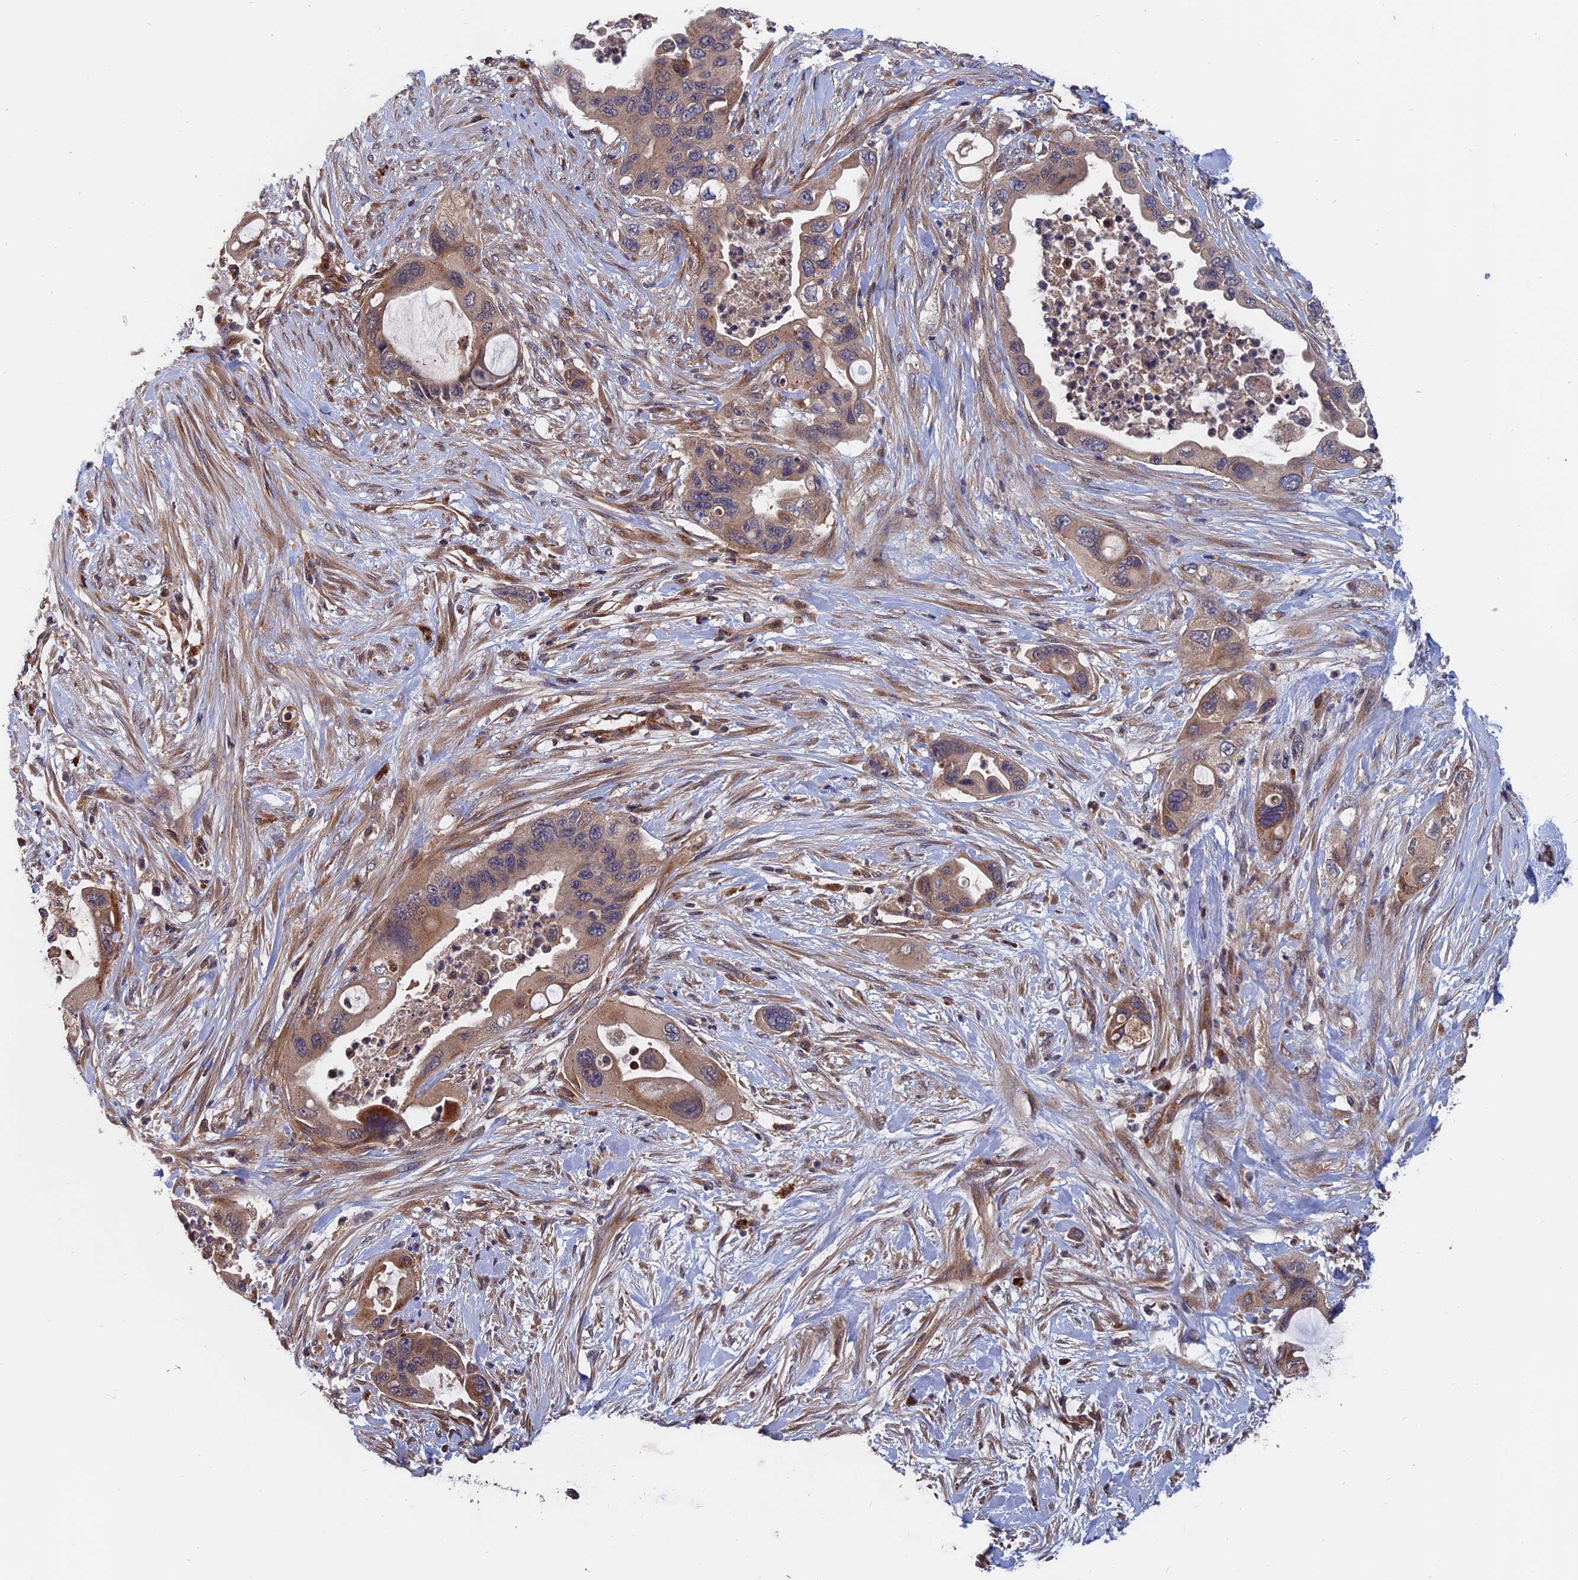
{"staining": {"intensity": "moderate", "quantity": ">75%", "location": "cytoplasmic/membranous"}, "tissue": "pancreatic cancer", "cell_type": "Tumor cells", "image_type": "cancer", "snomed": [{"axis": "morphology", "description": "Adenocarcinoma, NOS"}, {"axis": "topography", "description": "Pancreas"}], "caption": "Immunohistochemical staining of human pancreatic cancer (adenocarcinoma) shows moderate cytoplasmic/membranous protein staining in about >75% of tumor cells.", "gene": "TRAPPC2L", "patient": {"sex": "female", "age": 71}}